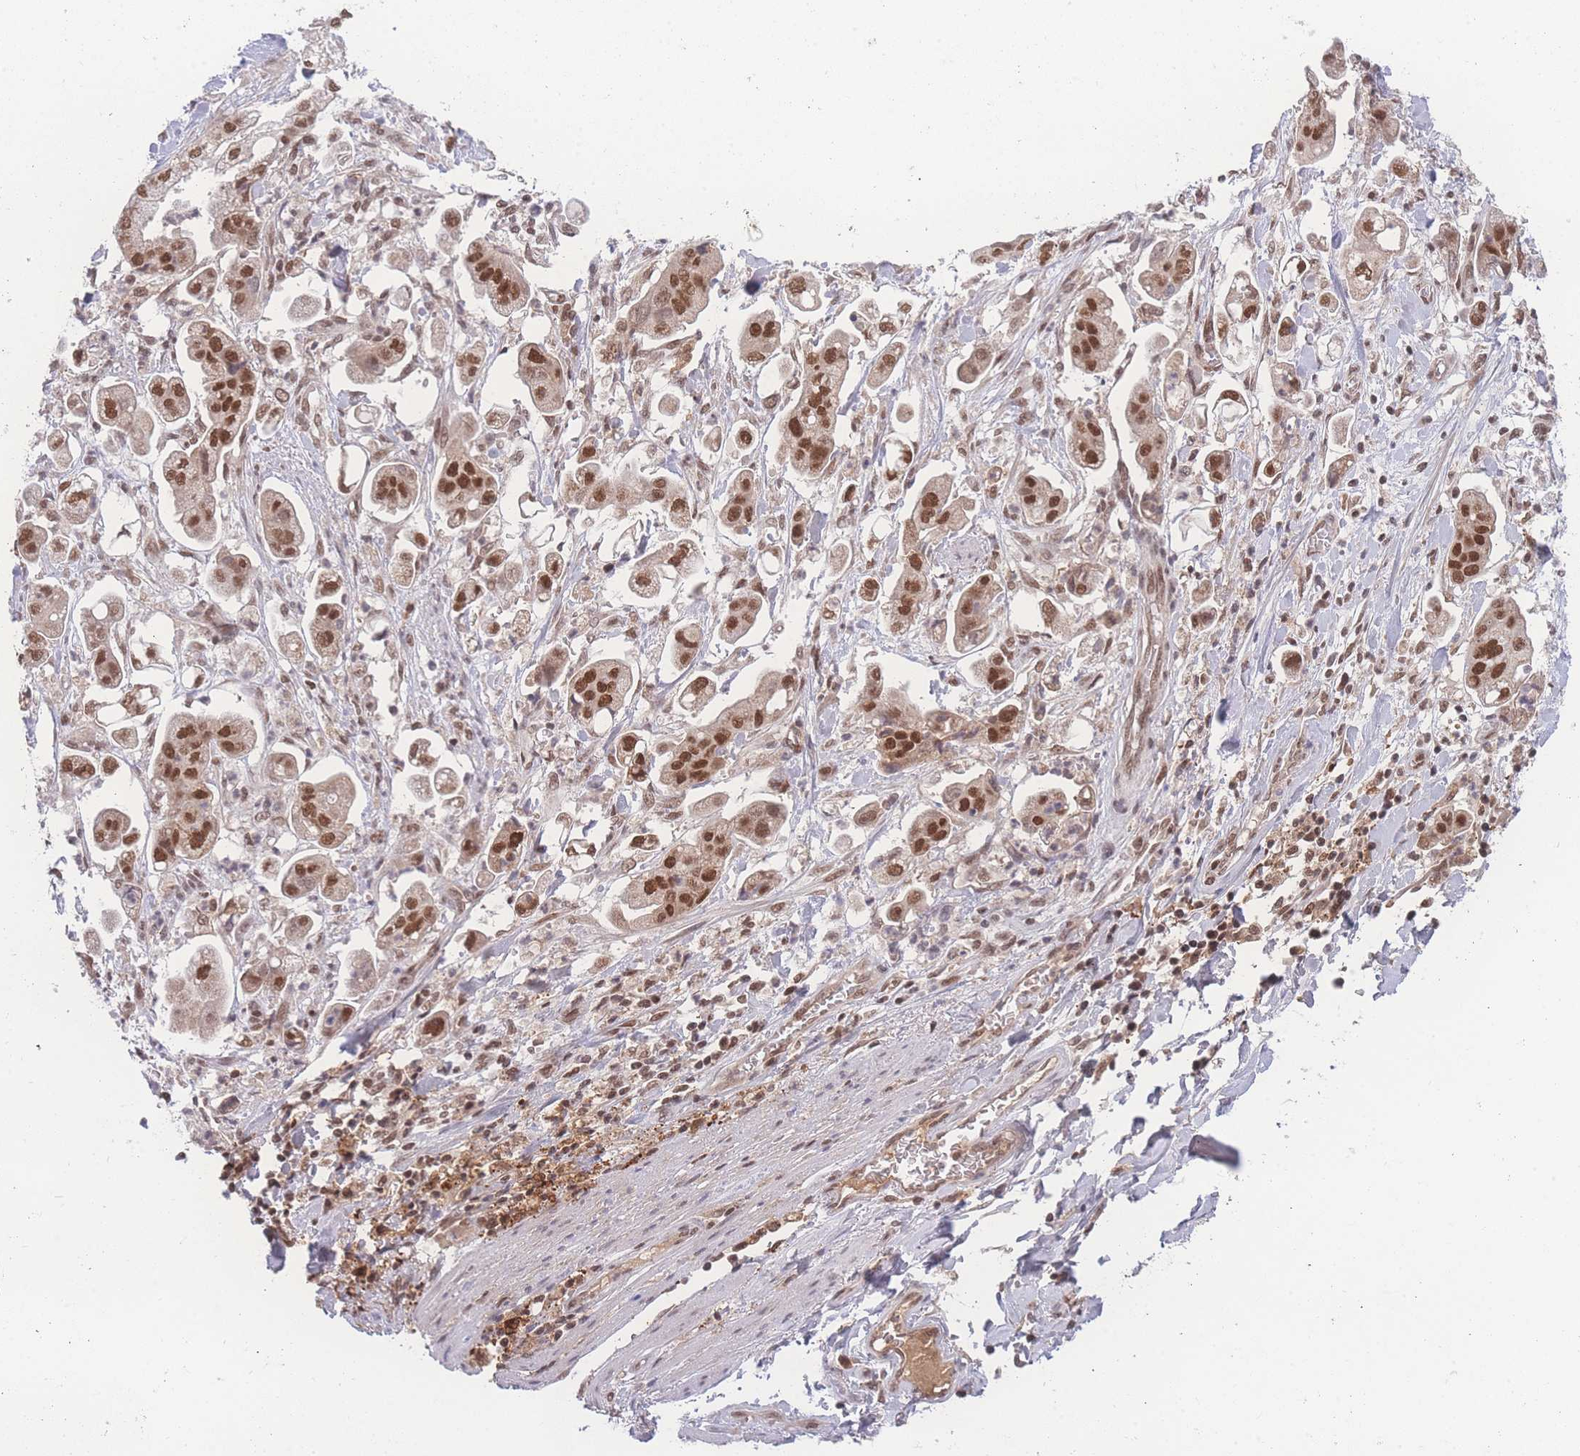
{"staining": {"intensity": "strong", "quantity": ">75%", "location": "nuclear"}, "tissue": "stomach cancer", "cell_type": "Tumor cells", "image_type": "cancer", "snomed": [{"axis": "morphology", "description": "Adenocarcinoma, NOS"}, {"axis": "topography", "description": "Stomach"}], "caption": "Stomach adenocarcinoma stained for a protein displays strong nuclear positivity in tumor cells.", "gene": "RAVER1", "patient": {"sex": "male", "age": 62}}